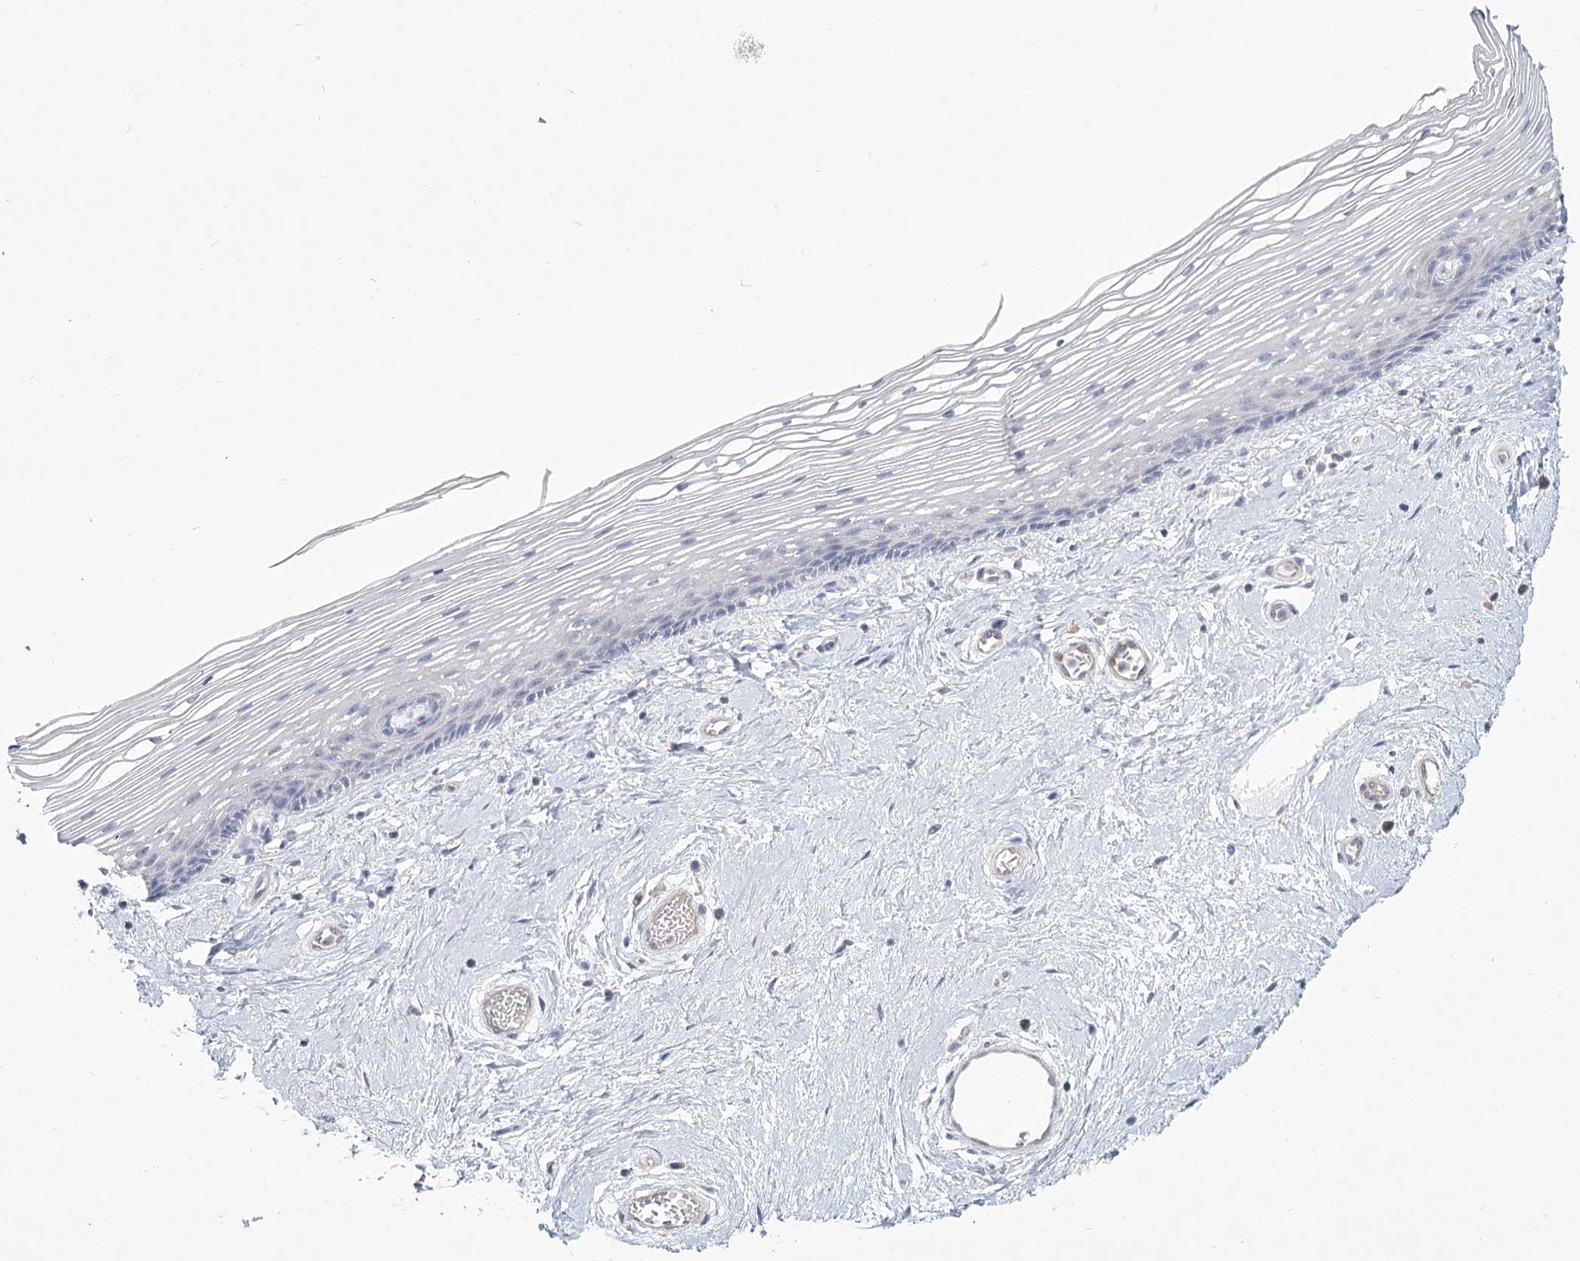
{"staining": {"intensity": "negative", "quantity": "none", "location": "none"}, "tissue": "vagina", "cell_type": "Squamous epithelial cells", "image_type": "normal", "snomed": [{"axis": "morphology", "description": "Normal tissue, NOS"}, {"axis": "topography", "description": "Vagina"}], "caption": "The image reveals no significant positivity in squamous epithelial cells of vagina. (DAB (3,3'-diaminobenzidine) immunohistochemistry, high magnification).", "gene": "CNTLN", "patient": {"sex": "female", "age": 46}}